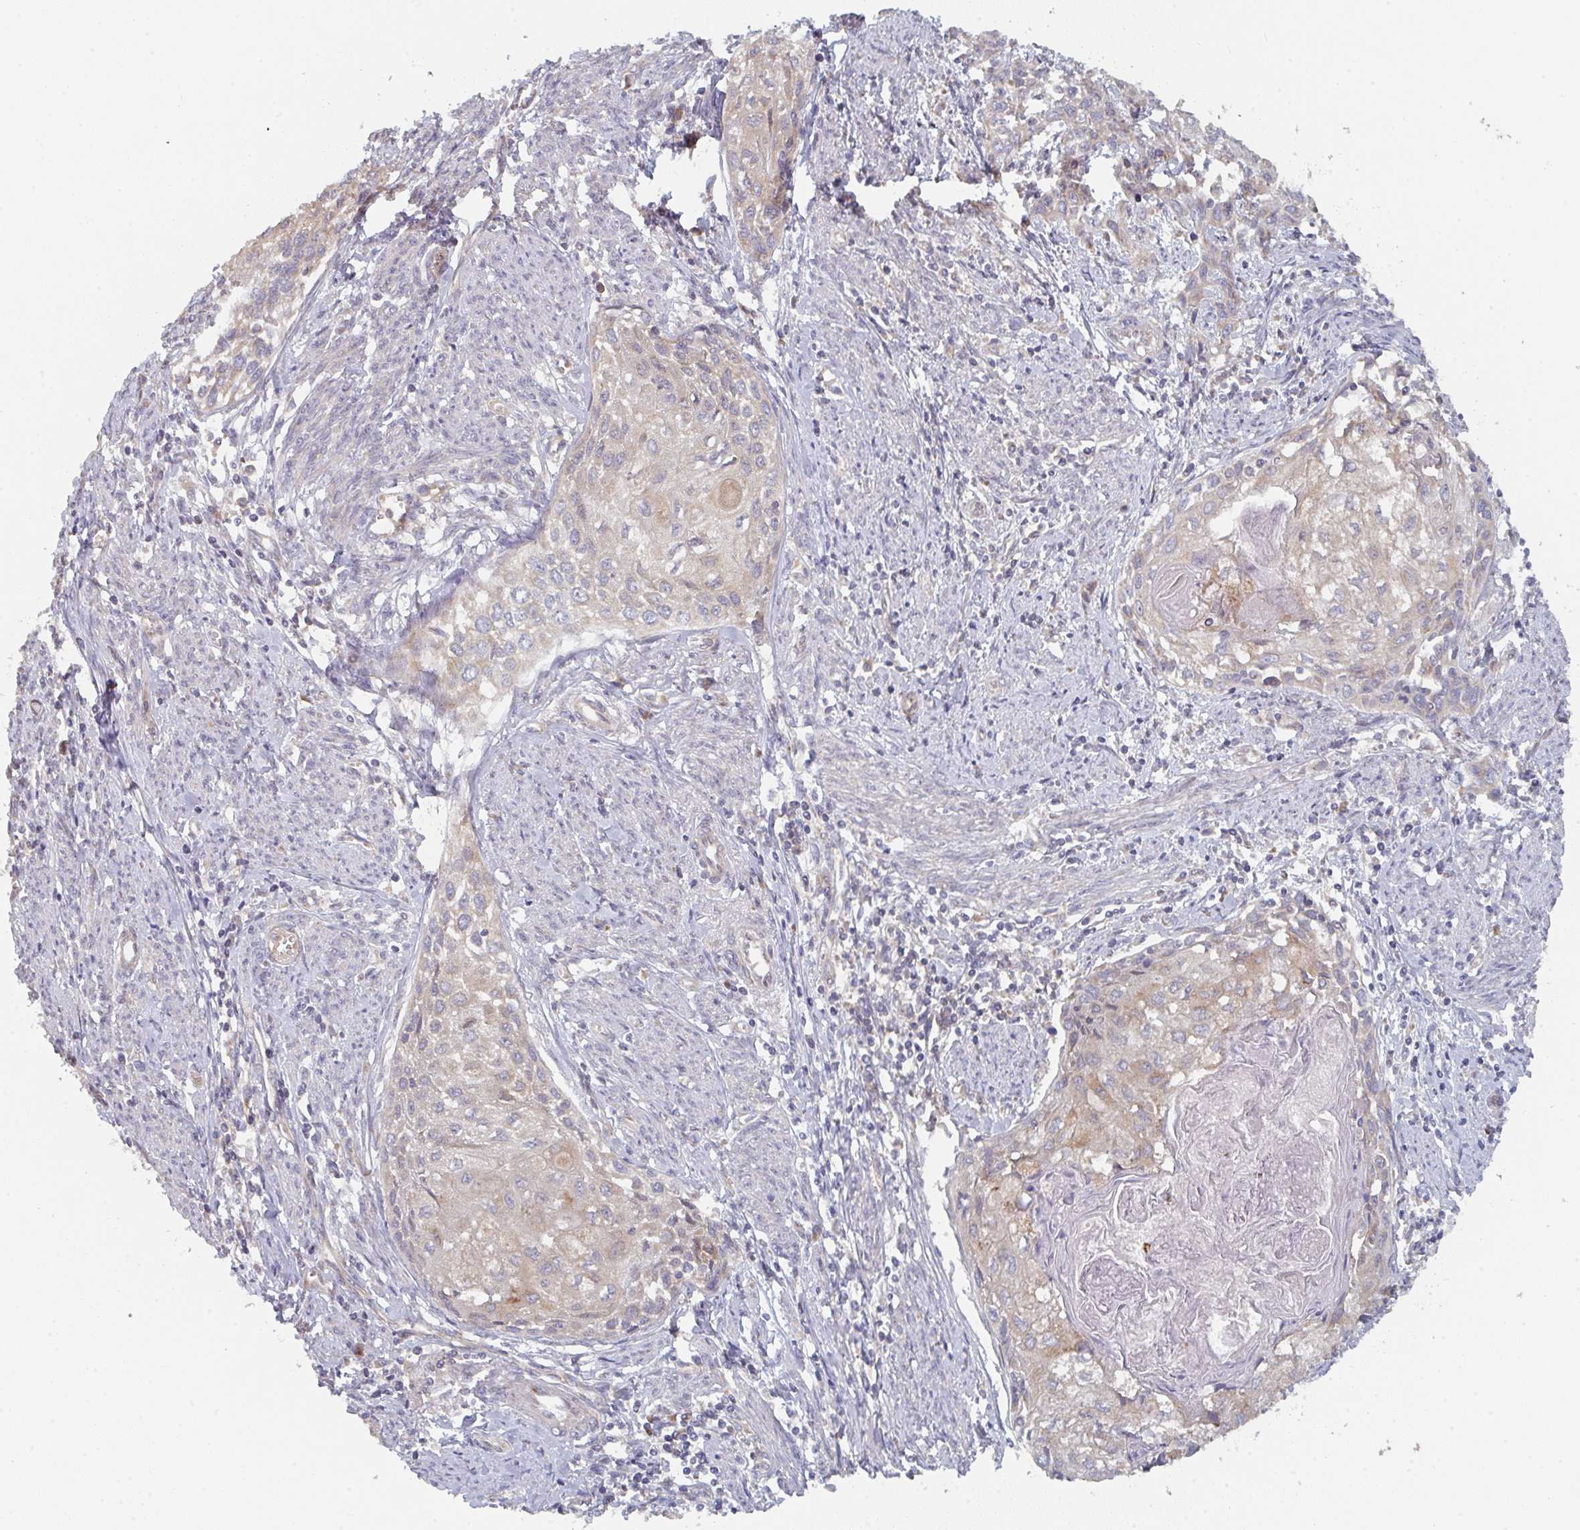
{"staining": {"intensity": "moderate", "quantity": "<25%", "location": "cytoplasmic/membranous"}, "tissue": "cervical cancer", "cell_type": "Tumor cells", "image_type": "cancer", "snomed": [{"axis": "morphology", "description": "Squamous cell carcinoma, NOS"}, {"axis": "topography", "description": "Cervix"}], "caption": "Brown immunohistochemical staining in cervical cancer (squamous cell carcinoma) reveals moderate cytoplasmic/membranous staining in about <25% of tumor cells.", "gene": "ELOVL1", "patient": {"sex": "female", "age": 67}}